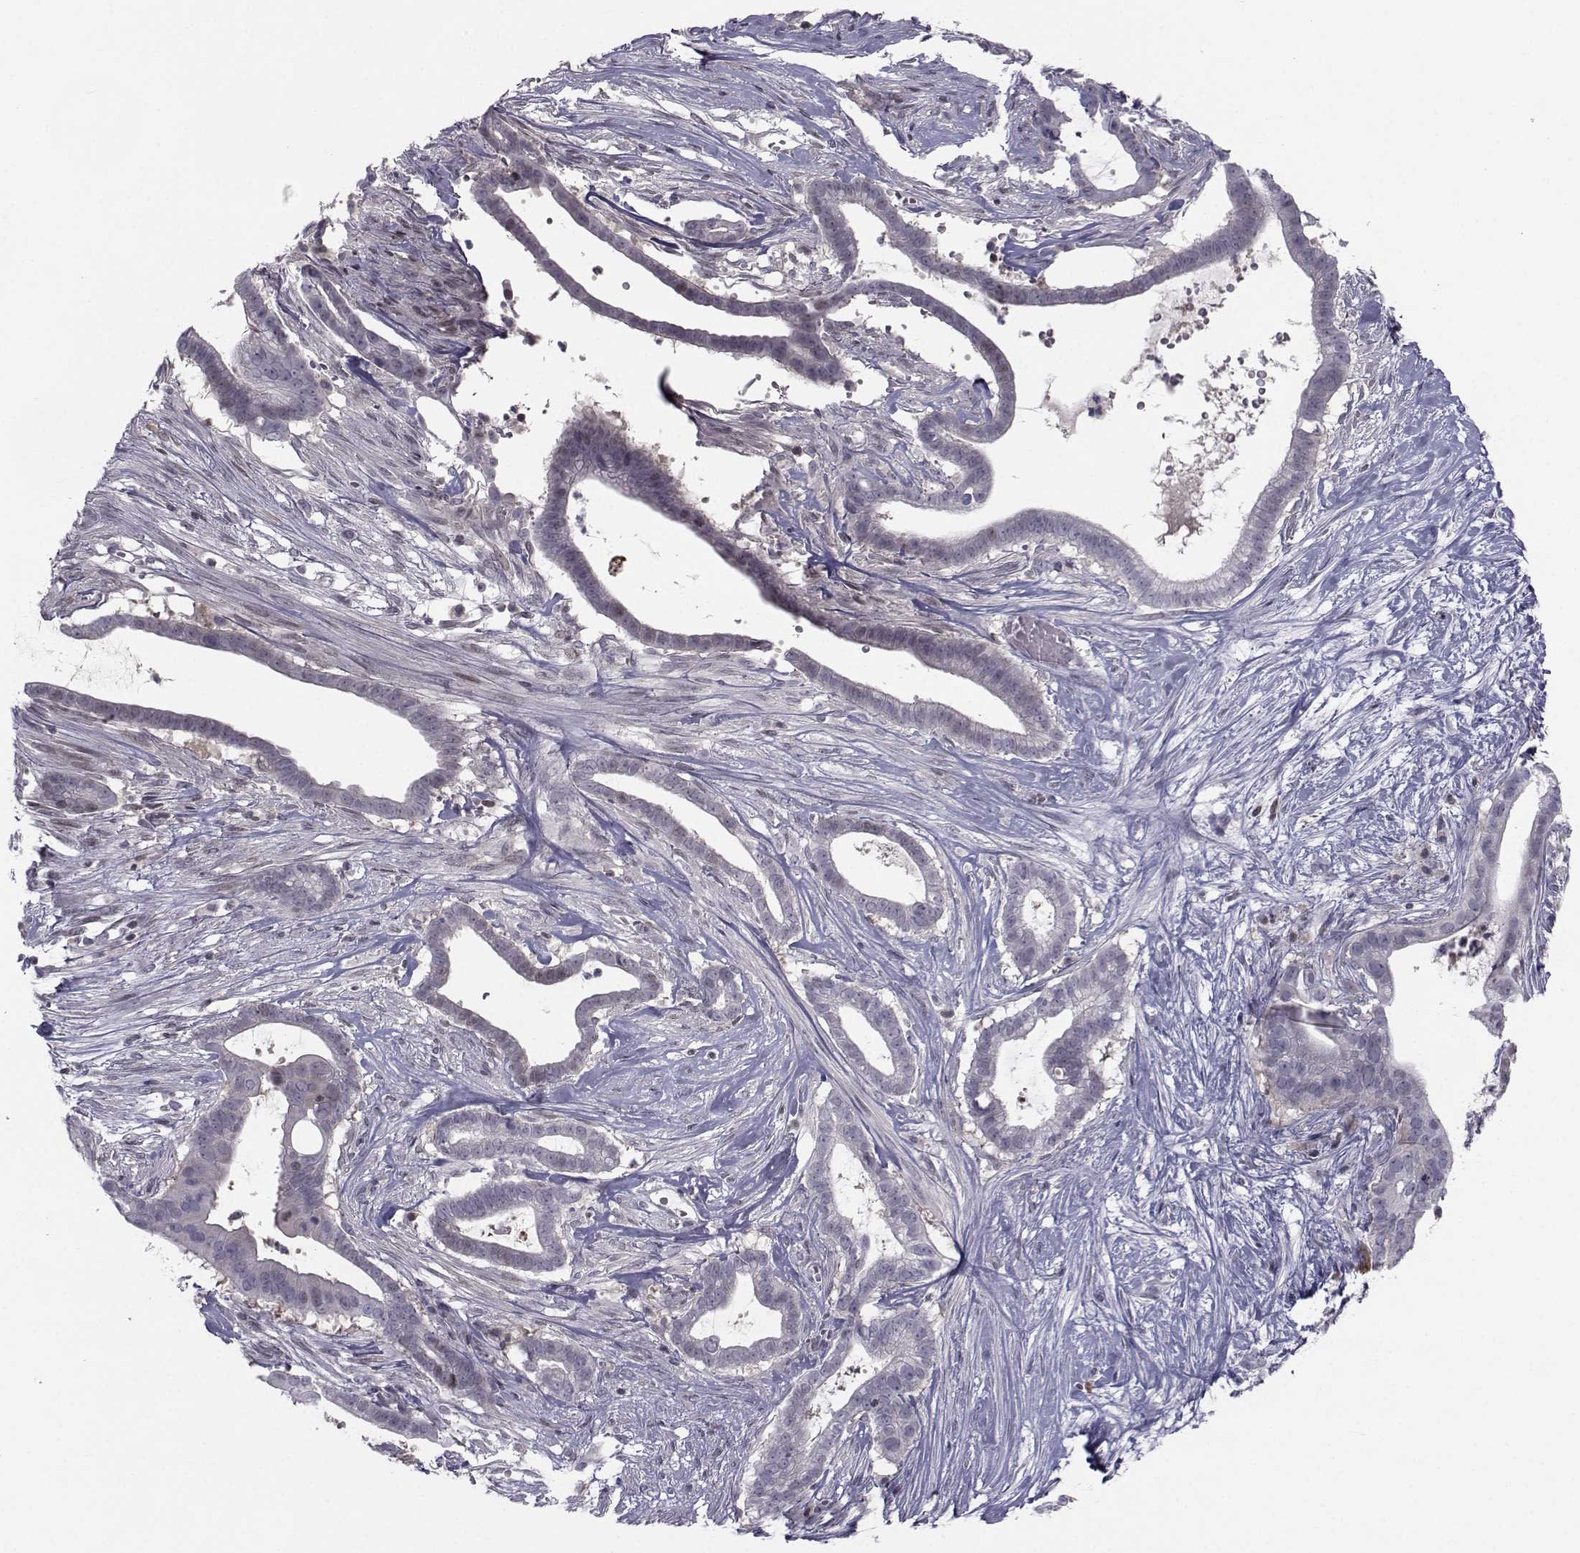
{"staining": {"intensity": "negative", "quantity": "none", "location": "none"}, "tissue": "pancreatic cancer", "cell_type": "Tumor cells", "image_type": "cancer", "snomed": [{"axis": "morphology", "description": "Adenocarcinoma, NOS"}, {"axis": "topography", "description": "Pancreas"}], "caption": "Immunohistochemistry histopathology image of human pancreatic cancer (adenocarcinoma) stained for a protein (brown), which exhibits no staining in tumor cells.", "gene": "PCP4L1", "patient": {"sex": "male", "age": 61}}